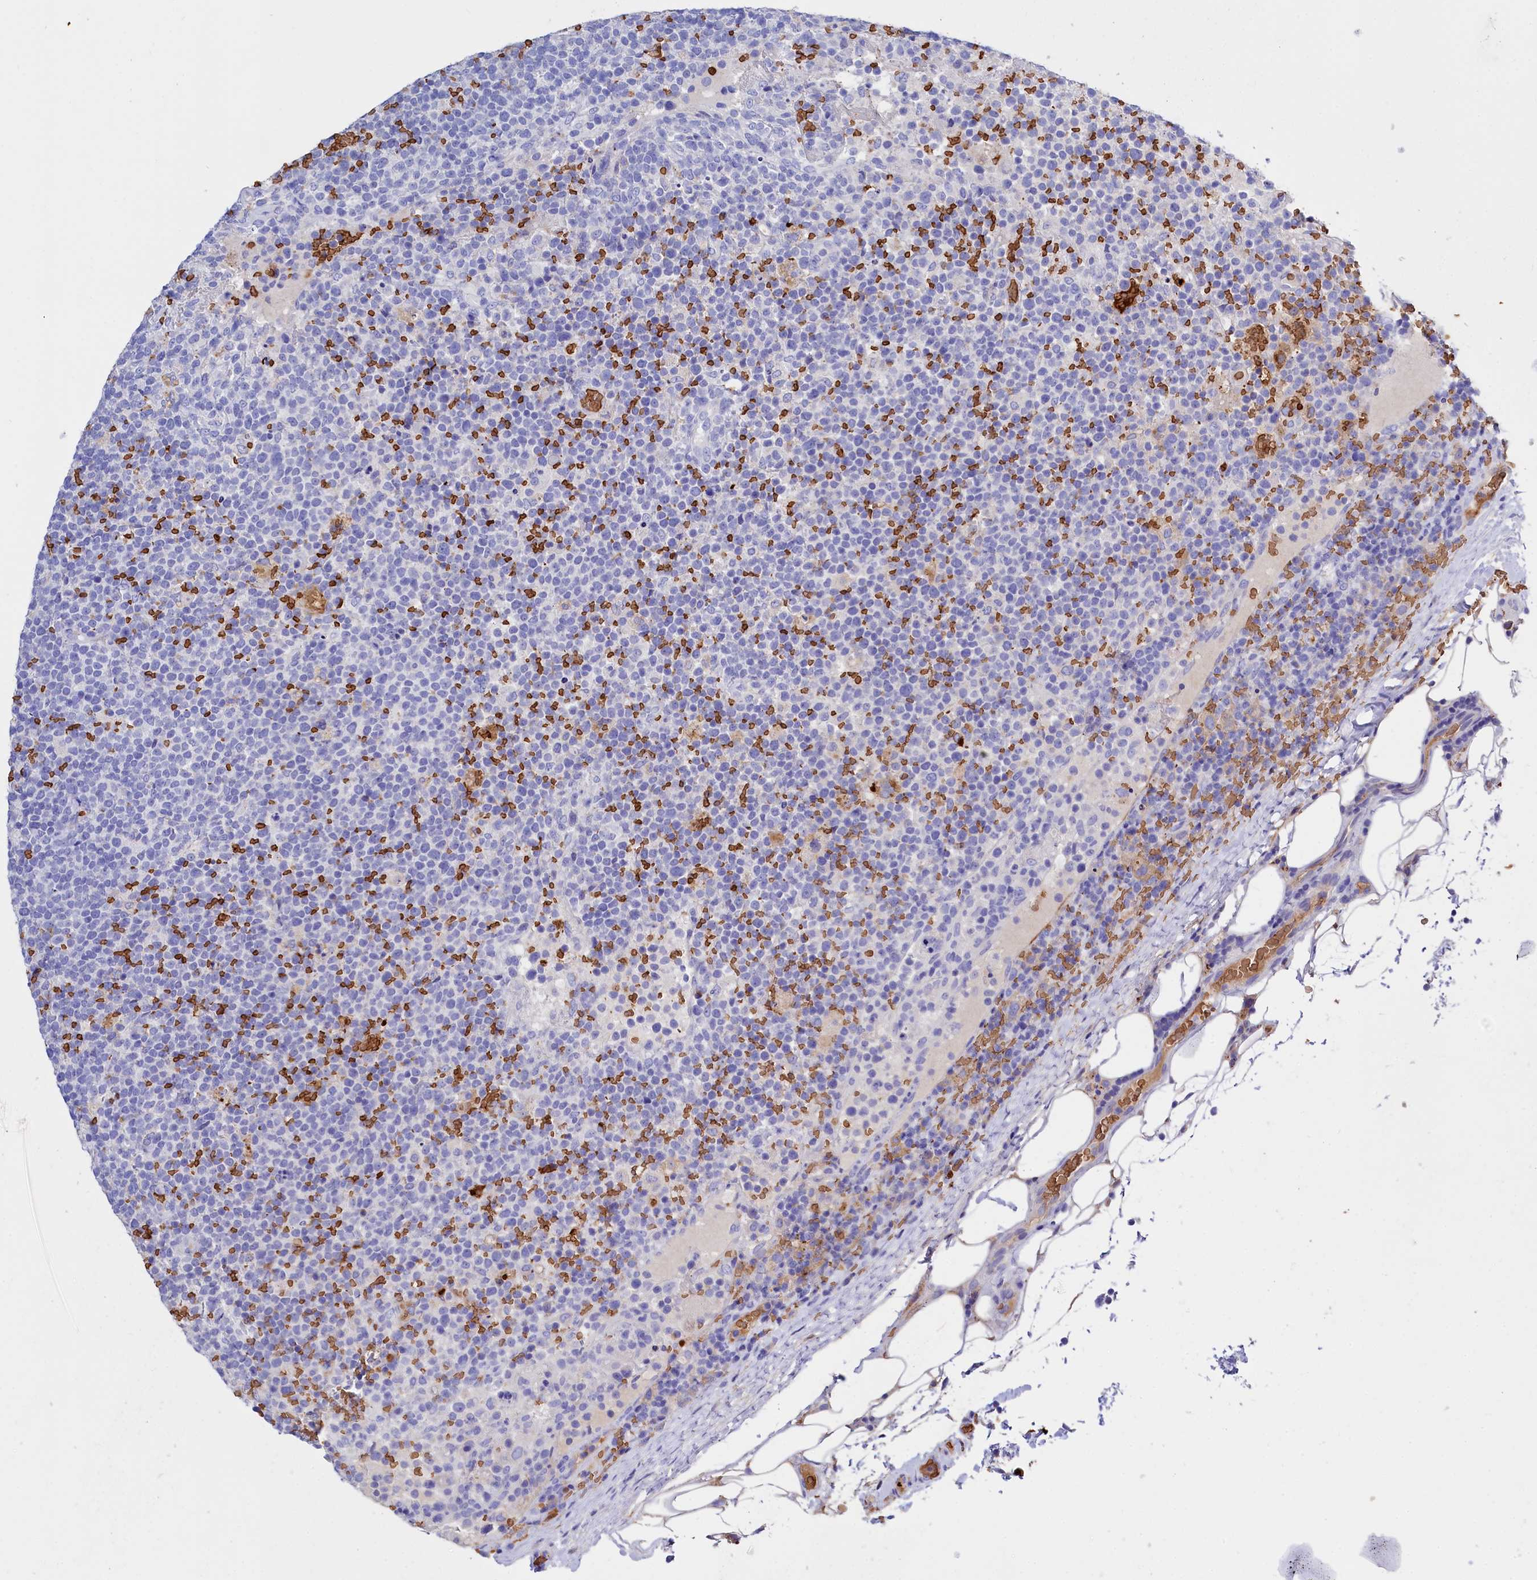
{"staining": {"intensity": "negative", "quantity": "none", "location": "none"}, "tissue": "lymphoma", "cell_type": "Tumor cells", "image_type": "cancer", "snomed": [{"axis": "morphology", "description": "Malignant lymphoma, non-Hodgkin's type, High grade"}, {"axis": "topography", "description": "Lymph node"}], "caption": "IHC histopathology image of neoplastic tissue: lymphoma stained with DAB shows no significant protein expression in tumor cells.", "gene": "RPUSD3", "patient": {"sex": "male", "age": 61}}